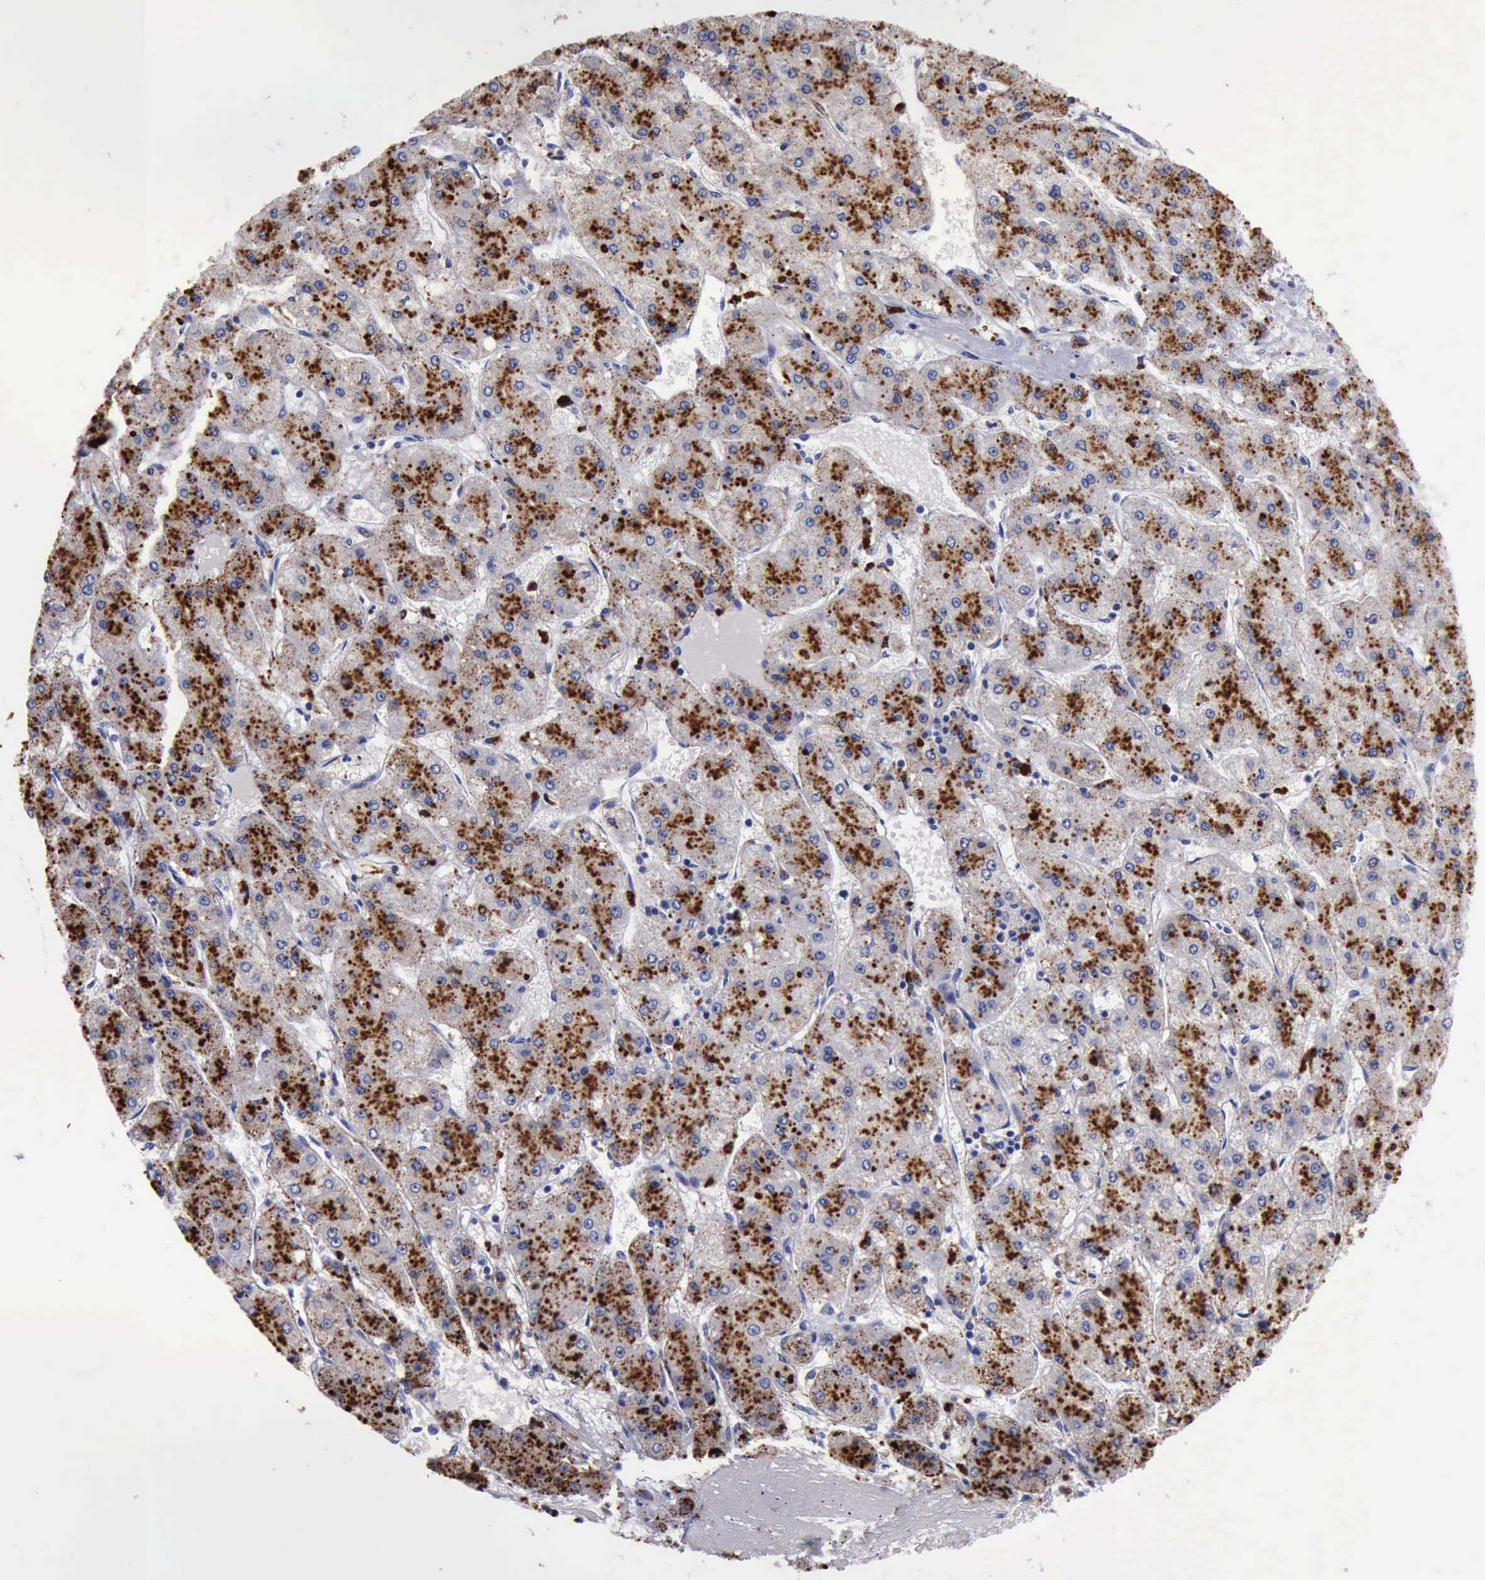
{"staining": {"intensity": "strong", "quantity": ">75%", "location": "cytoplasmic/membranous"}, "tissue": "liver cancer", "cell_type": "Tumor cells", "image_type": "cancer", "snomed": [{"axis": "morphology", "description": "Carcinoma, Hepatocellular, NOS"}, {"axis": "topography", "description": "Liver"}], "caption": "Immunohistochemistry (IHC) (DAB) staining of human hepatocellular carcinoma (liver) displays strong cytoplasmic/membranous protein staining in about >75% of tumor cells. (Stains: DAB in brown, nuclei in blue, Microscopy: brightfield microscopy at high magnification).", "gene": "CTSD", "patient": {"sex": "female", "age": 52}}